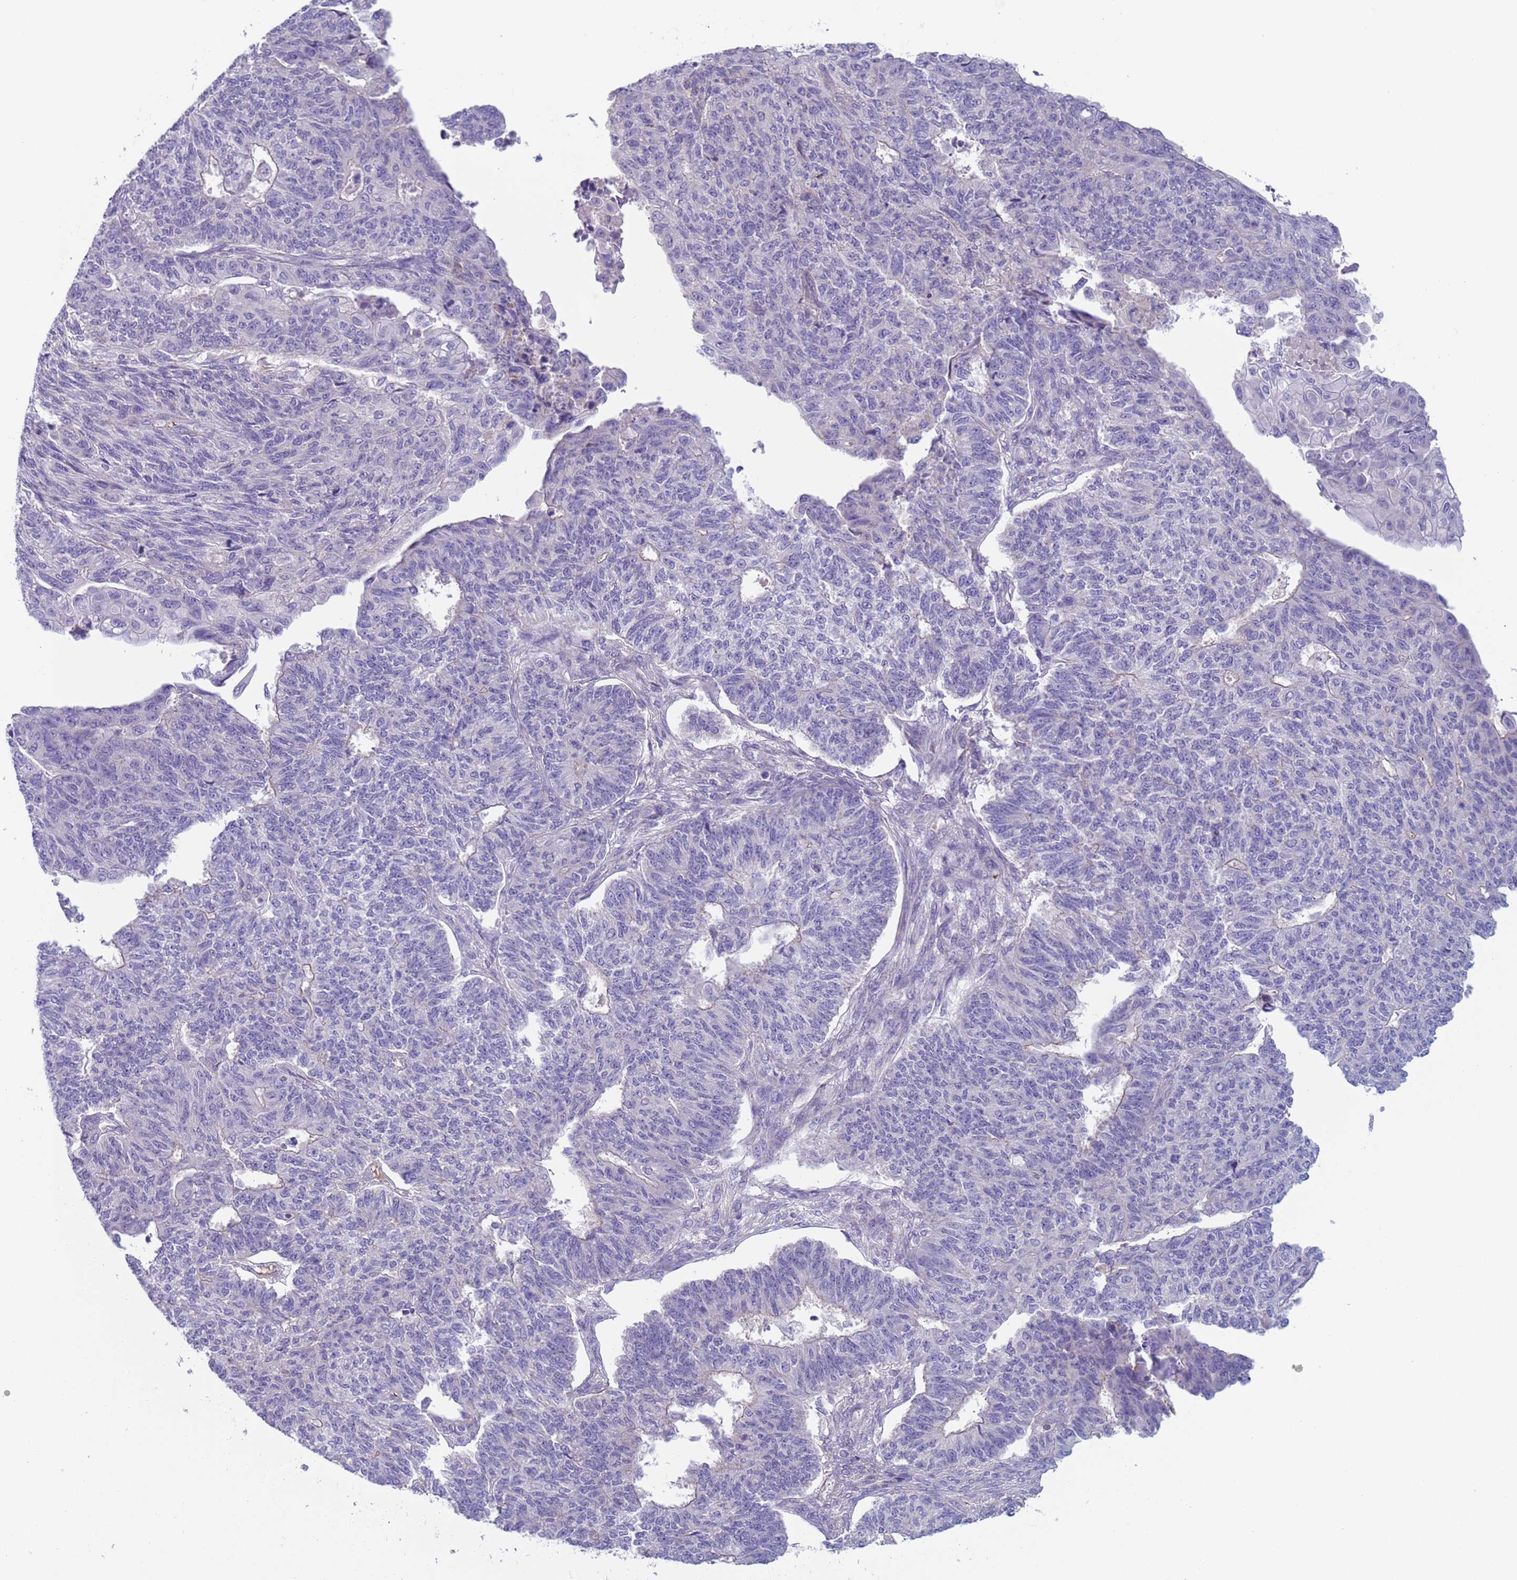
{"staining": {"intensity": "negative", "quantity": "none", "location": "none"}, "tissue": "endometrial cancer", "cell_type": "Tumor cells", "image_type": "cancer", "snomed": [{"axis": "morphology", "description": "Adenocarcinoma, NOS"}, {"axis": "topography", "description": "Endometrium"}], "caption": "There is no significant positivity in tumor cells of endometrial adenocarcinoma.", "gene": "KBTBD3", "patient": {"sex": "female", "age": 32}}